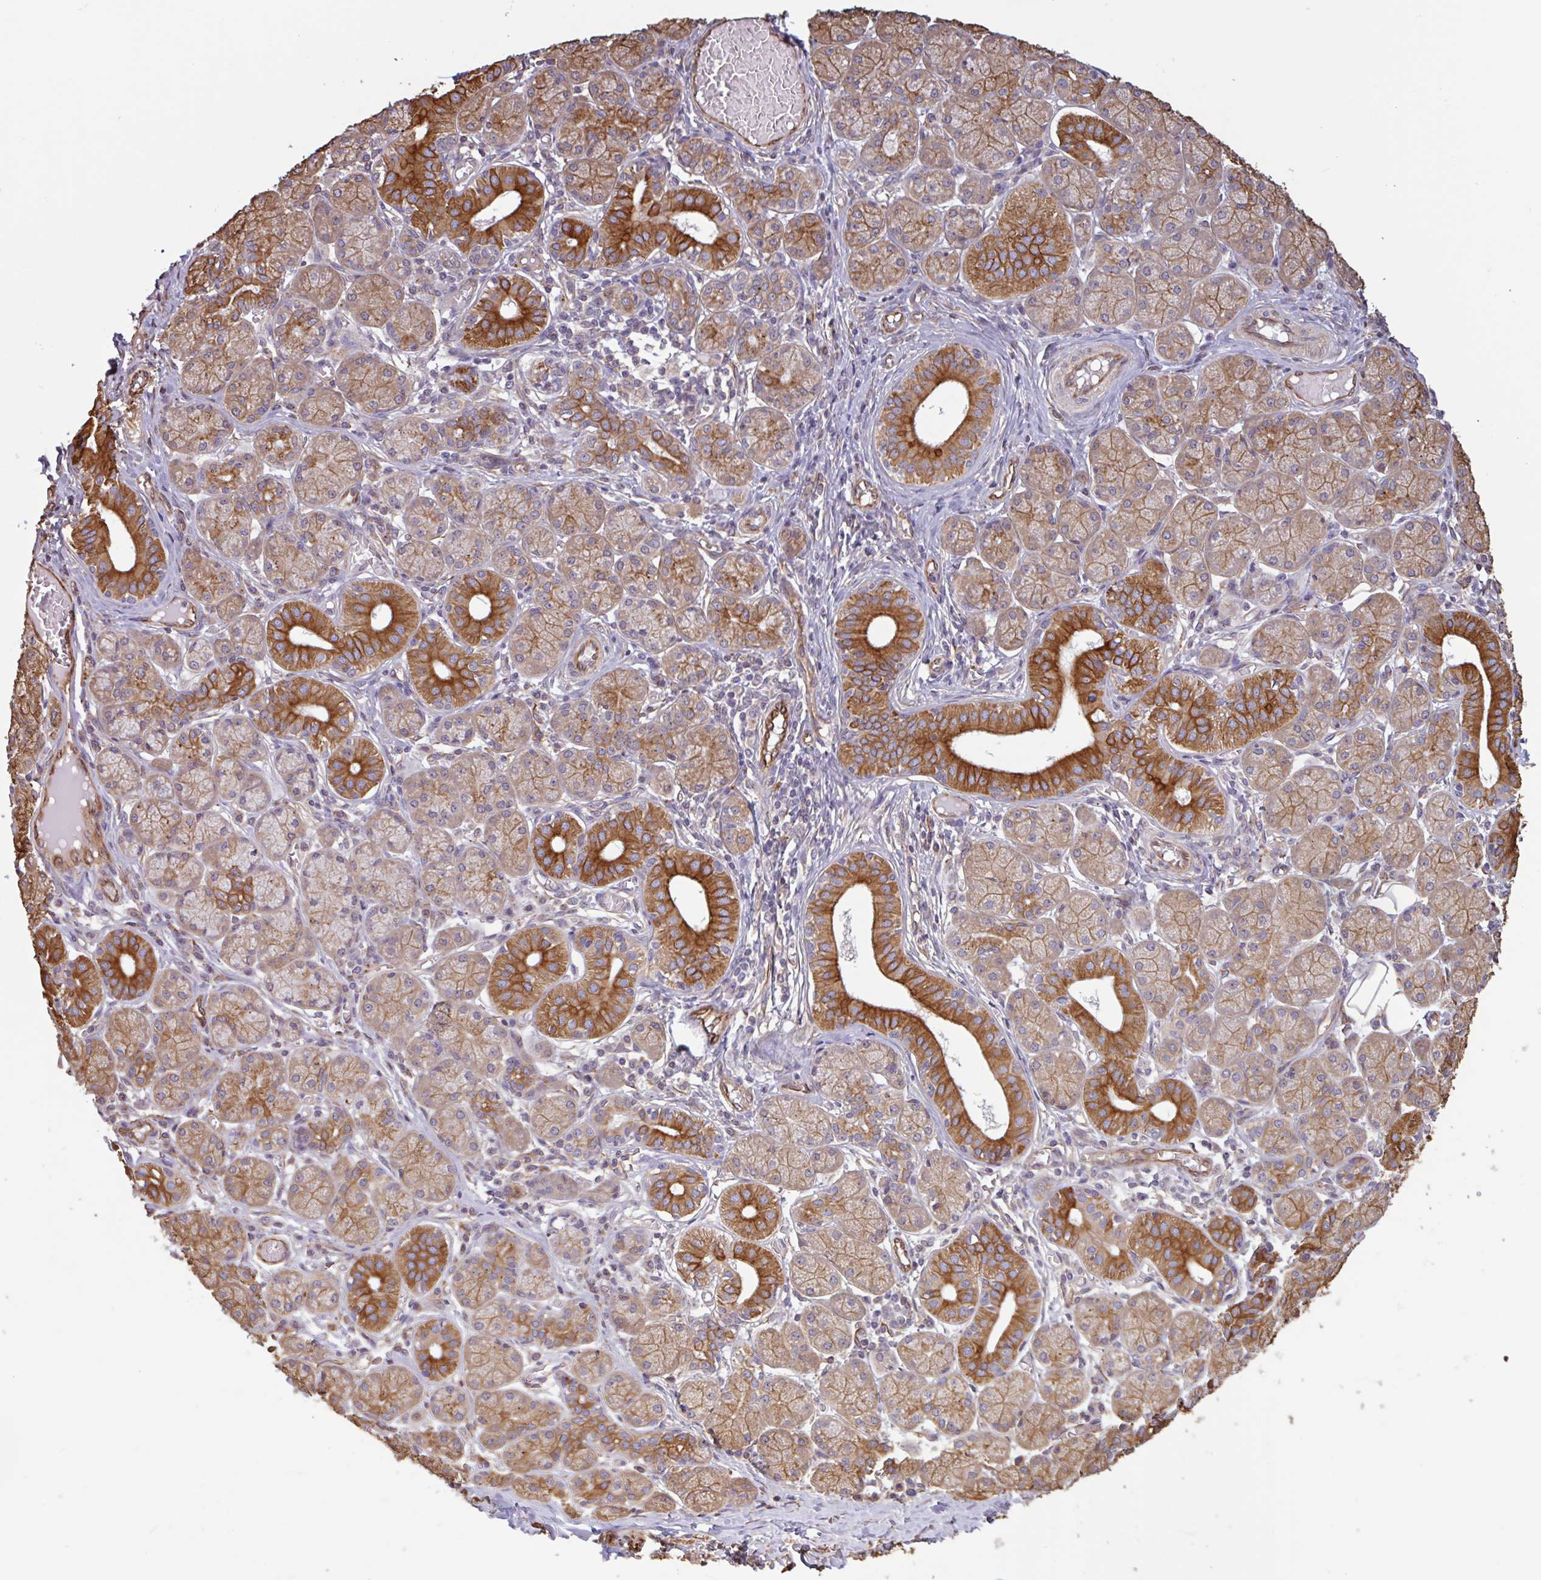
{"staining": {"intensity": "strong", "quantity": "25%-75%", "location": "cytoplasmic/membranous"}, "tissue": "salivary gland", "cell_type": "Glandular cells", "image_type": "normal", "snomed": [{"axis": "morphology", "description": "Normal tissue, NOS"}, {"axis": "topography", "description": "Salivary gland"}], "caption": "A brown stain highlights strong cytoplasmic/membranous positivity of a protein in glandular cells of normal human salivary gland. The protein is shown in brown color, while the nuclei are stained blue.", "gene": "ZNF790", "patient": {"sex": "female", "age": 24}}